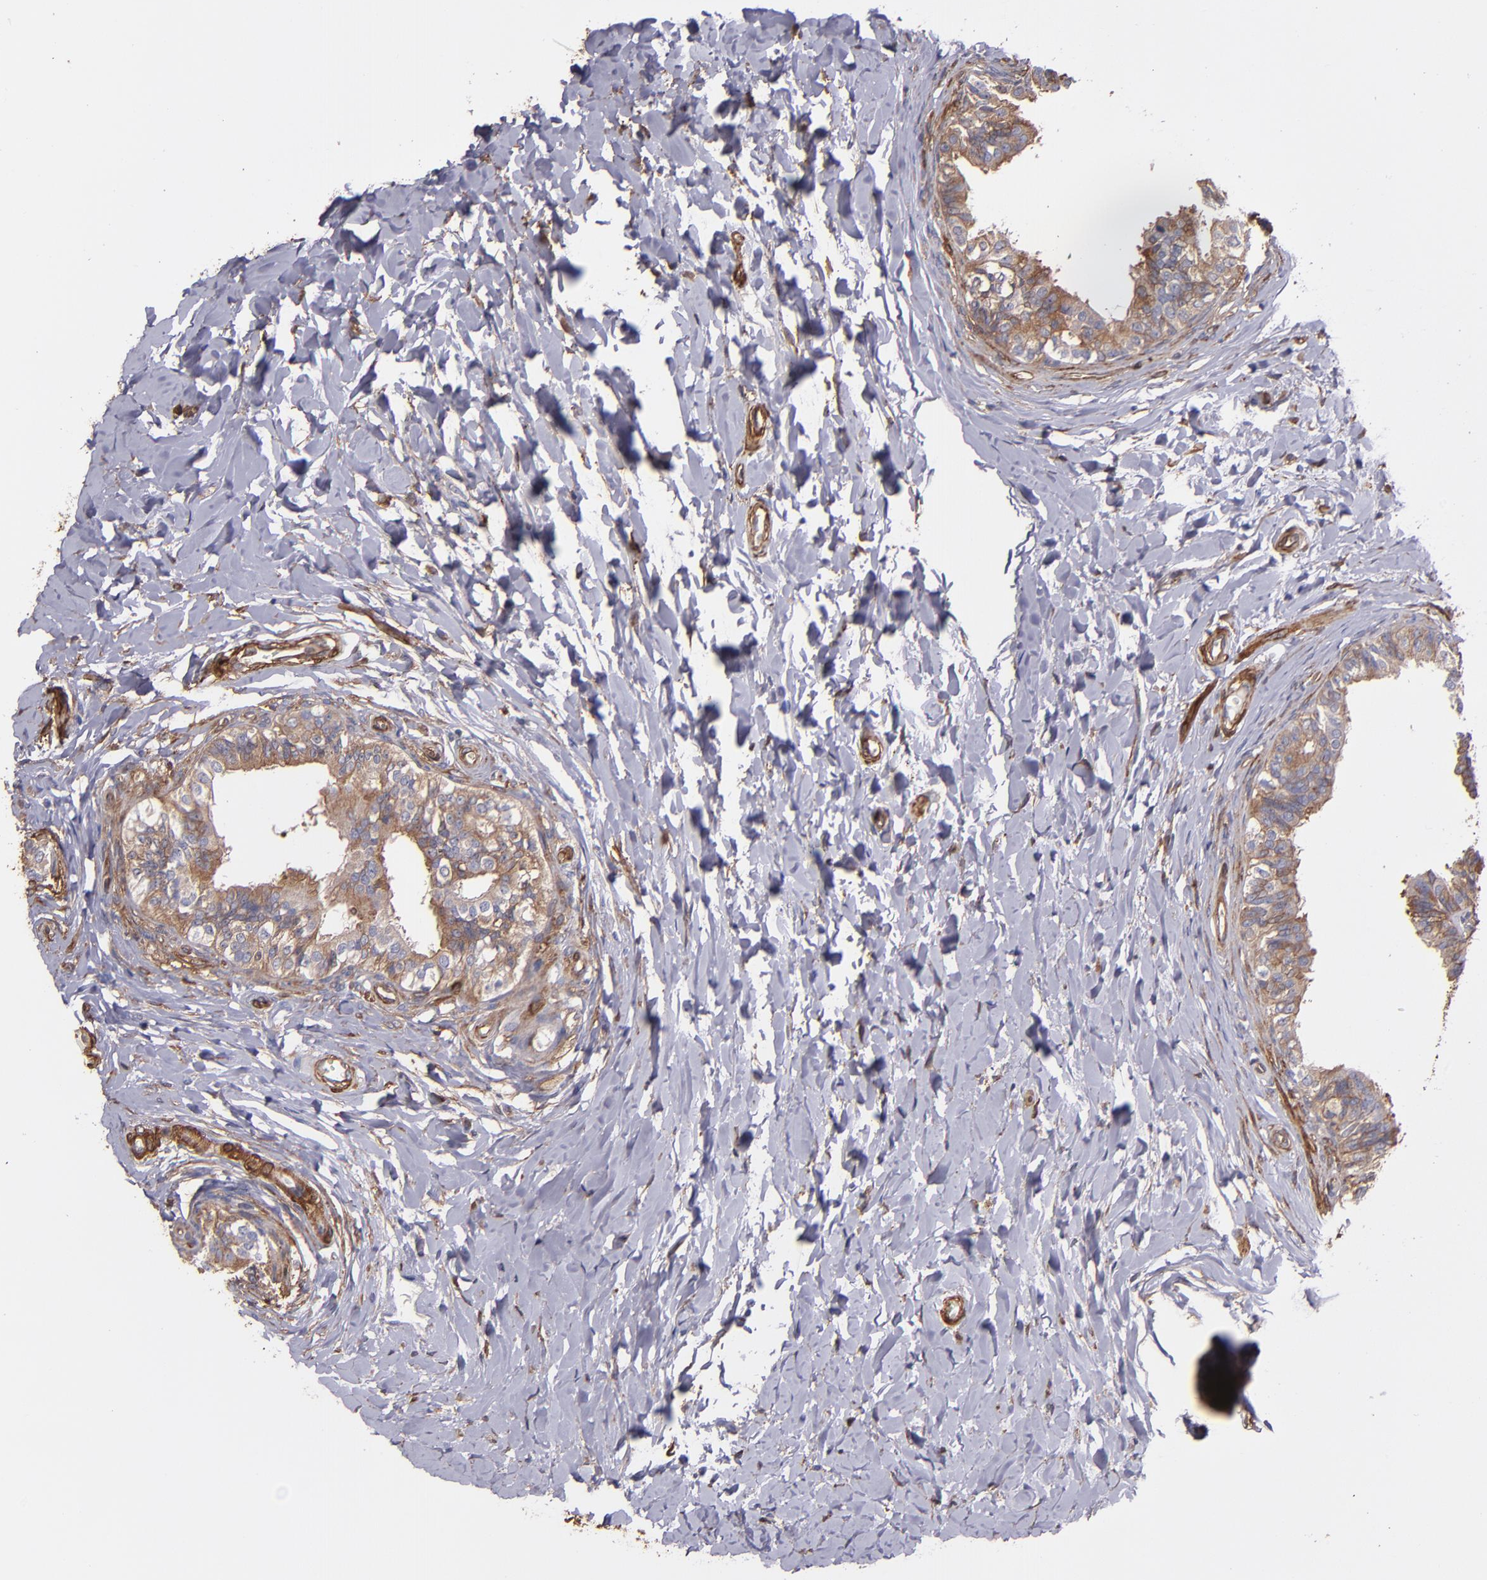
{"staining": {"intensity": "moderate", "quantity": "25%-75%", "location": "cytoplasmic/membranous"}, "tissue": "epididymis", "cell_type": "Glandular cells", "image_type": "normal", "snomed": [{"axis": "morphology", "description": "Normal tissue, NOS"}, {"axis": "topography", "description": "Soft tissue"}, {"axis": "topography", "description": "Epididymis"}], "caption": "High-magnification brightfield microscopy of unremarkable epididymis stained with DAB (brown) and counterstained with hematoxylin (blue). glandular cells exhibit moderate cytoplasmic/membranous expression is appreciated in about25%-75% of cells.", "gene": "VCL", "patient": {"sex": "male", "age": 26}}